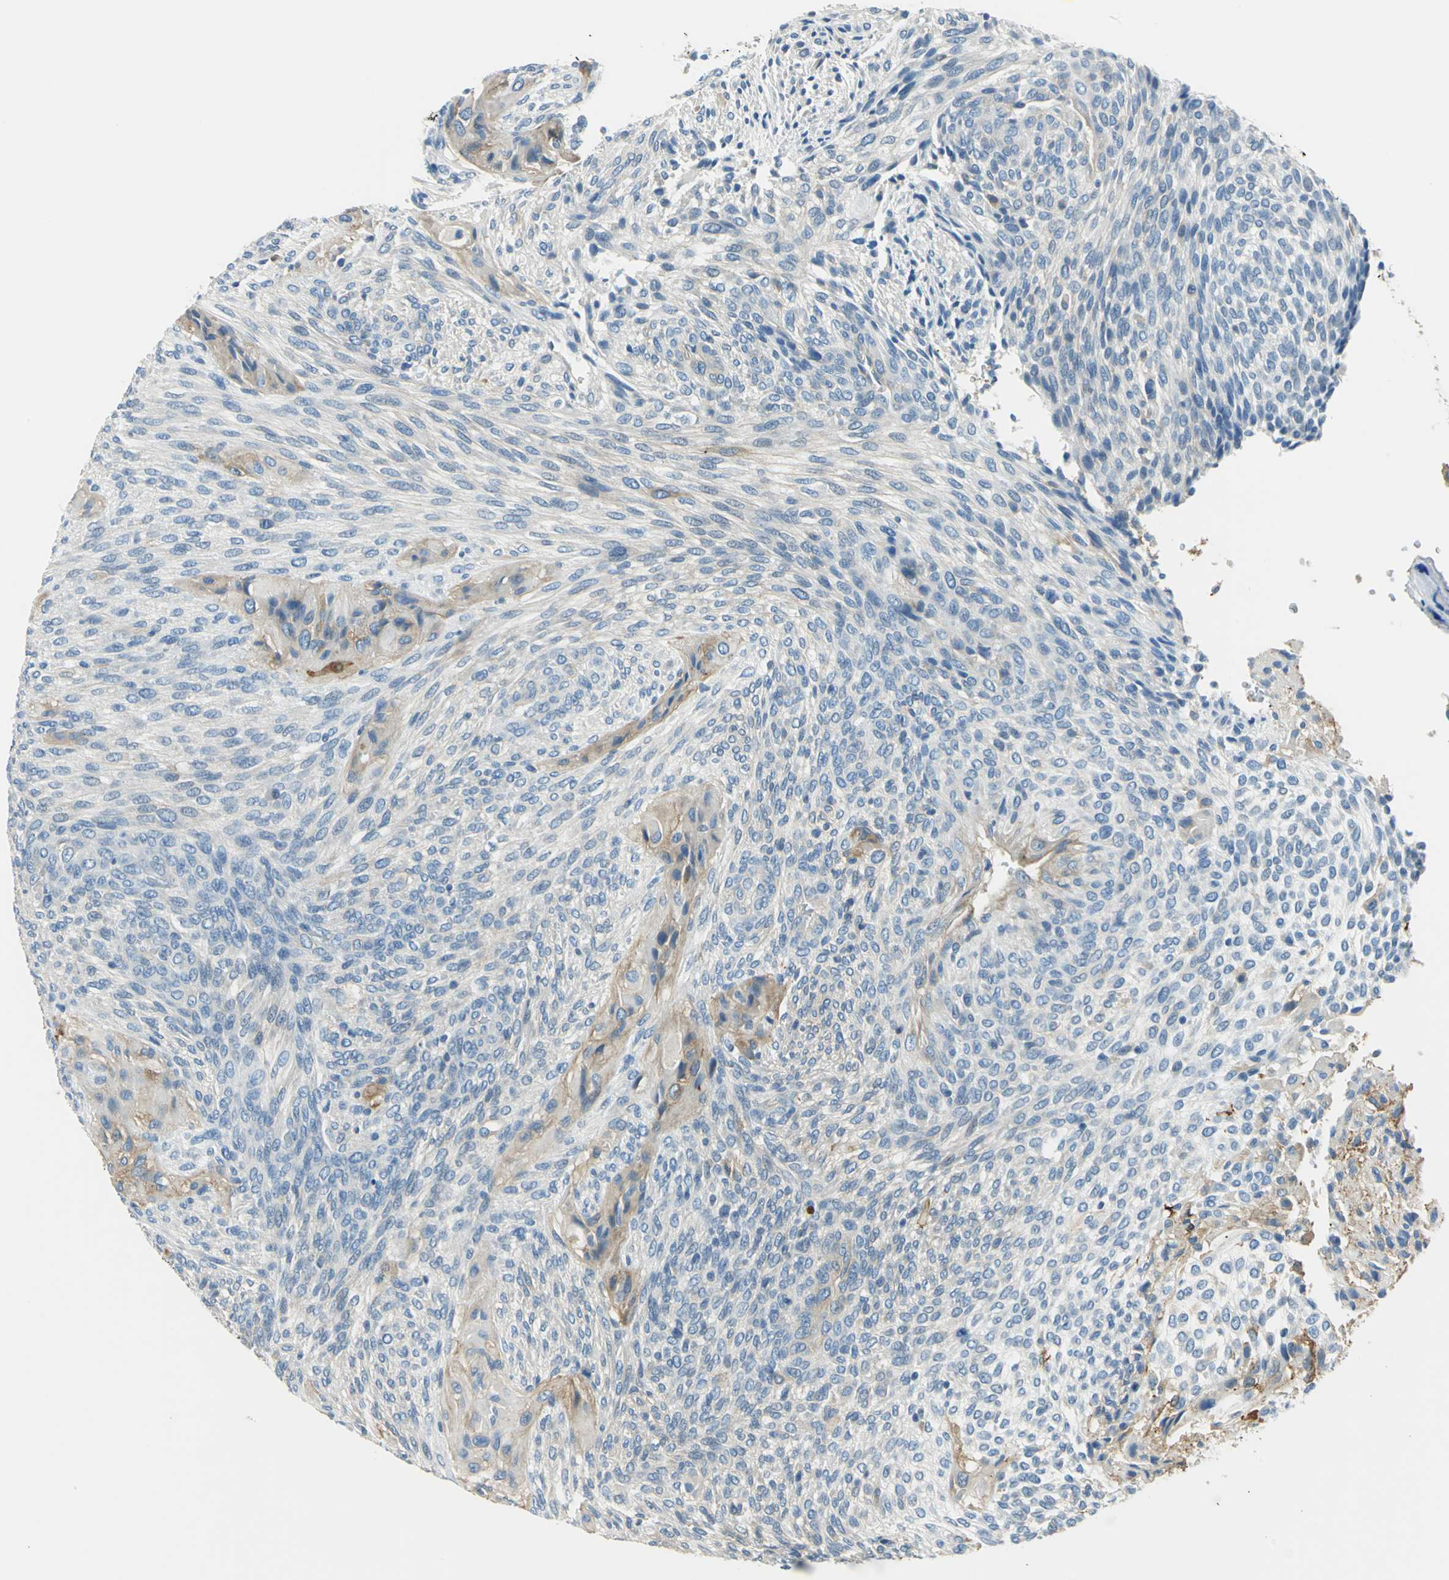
{"staining": {"intensity": "negative", "quantity": "none", "location": "none"}, "tissue": "glioma", "cell_type": "Tumor cells", "image_type": "cancer", "snomed": [{"axis": "morphology", "description": "Glioma, malignant, High grade"}, {"axis": "topography", "description": "Cerebral cortex"}], "caption": "Protein analysis of glioma reveals no significant staining in tumor cells.", "gene": "AKAP12", "patient": {"sex": "female", "age": 55}}